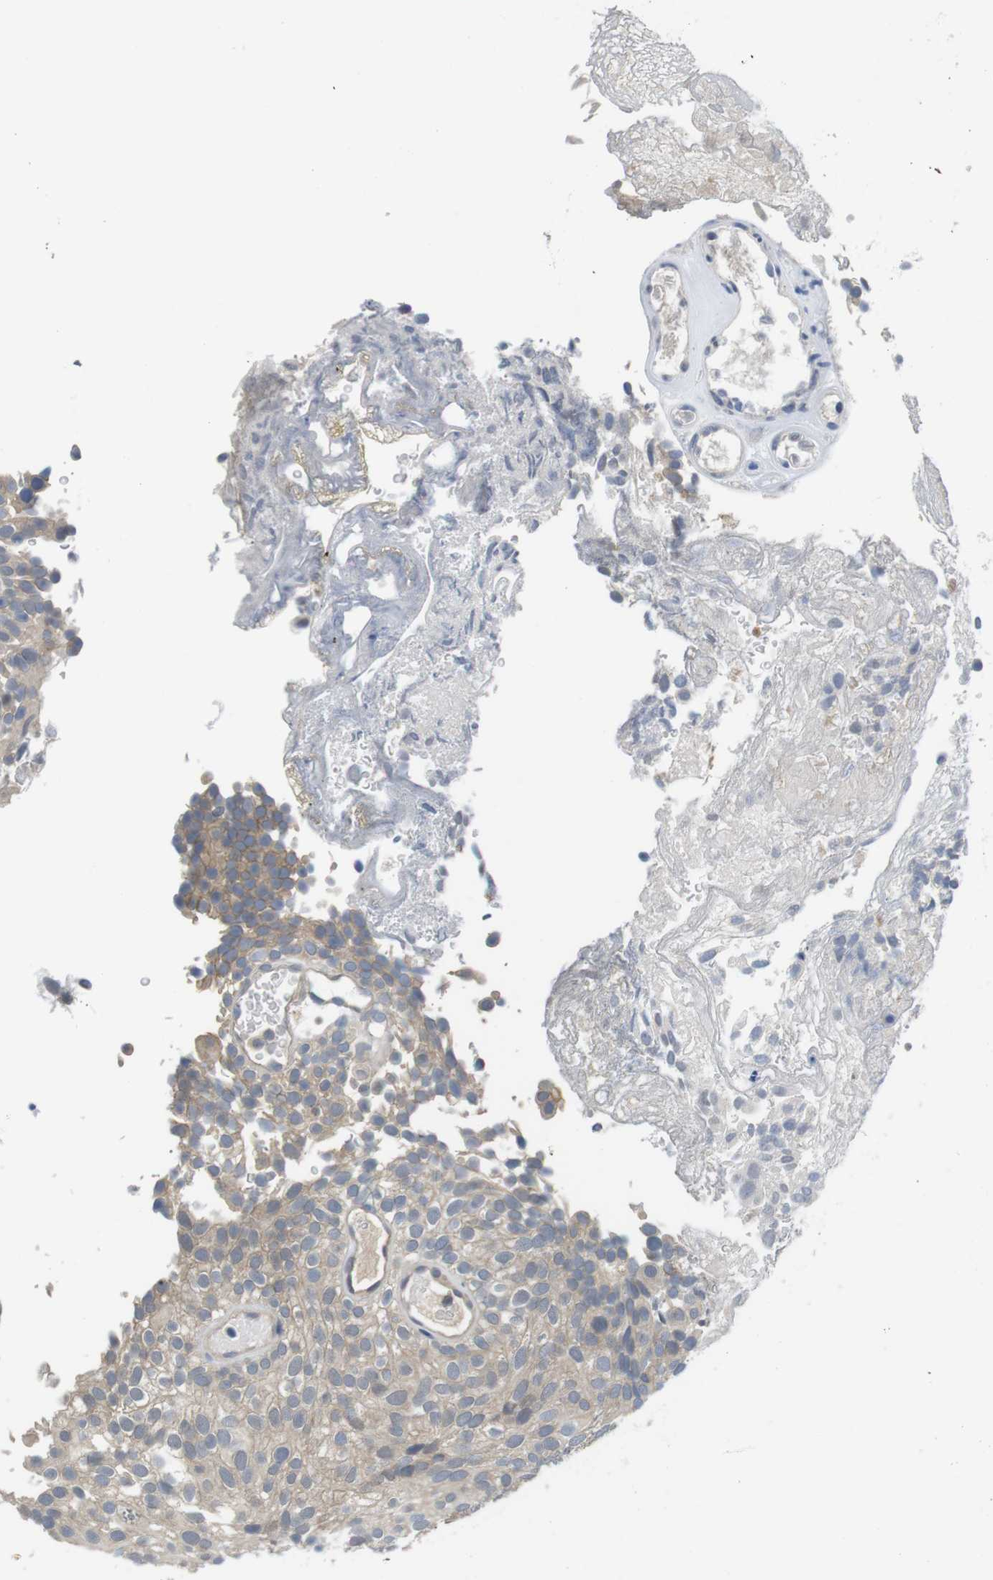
{"staining": {"intensity": "weak", "quantity": ">75%", "location": "cytoplasmic/membranous"}, "tissue": "urothelial cancer", "cell_type": "Tumor cells", "image_type": "cancer", "snomed": [{"axis": "morphology", "description": "Urothelial carcinoma, Low grade"}, {"axis": "topography", "description": "Urinary bladder"}], "caption": "A brown stain highlights weak cytoplasmic/membranous expression of a protein in human urothelial carcinoma (low-grade) tumor cells.", "gene": "FADD", "patient": {"sex": "male", "age": 78}}